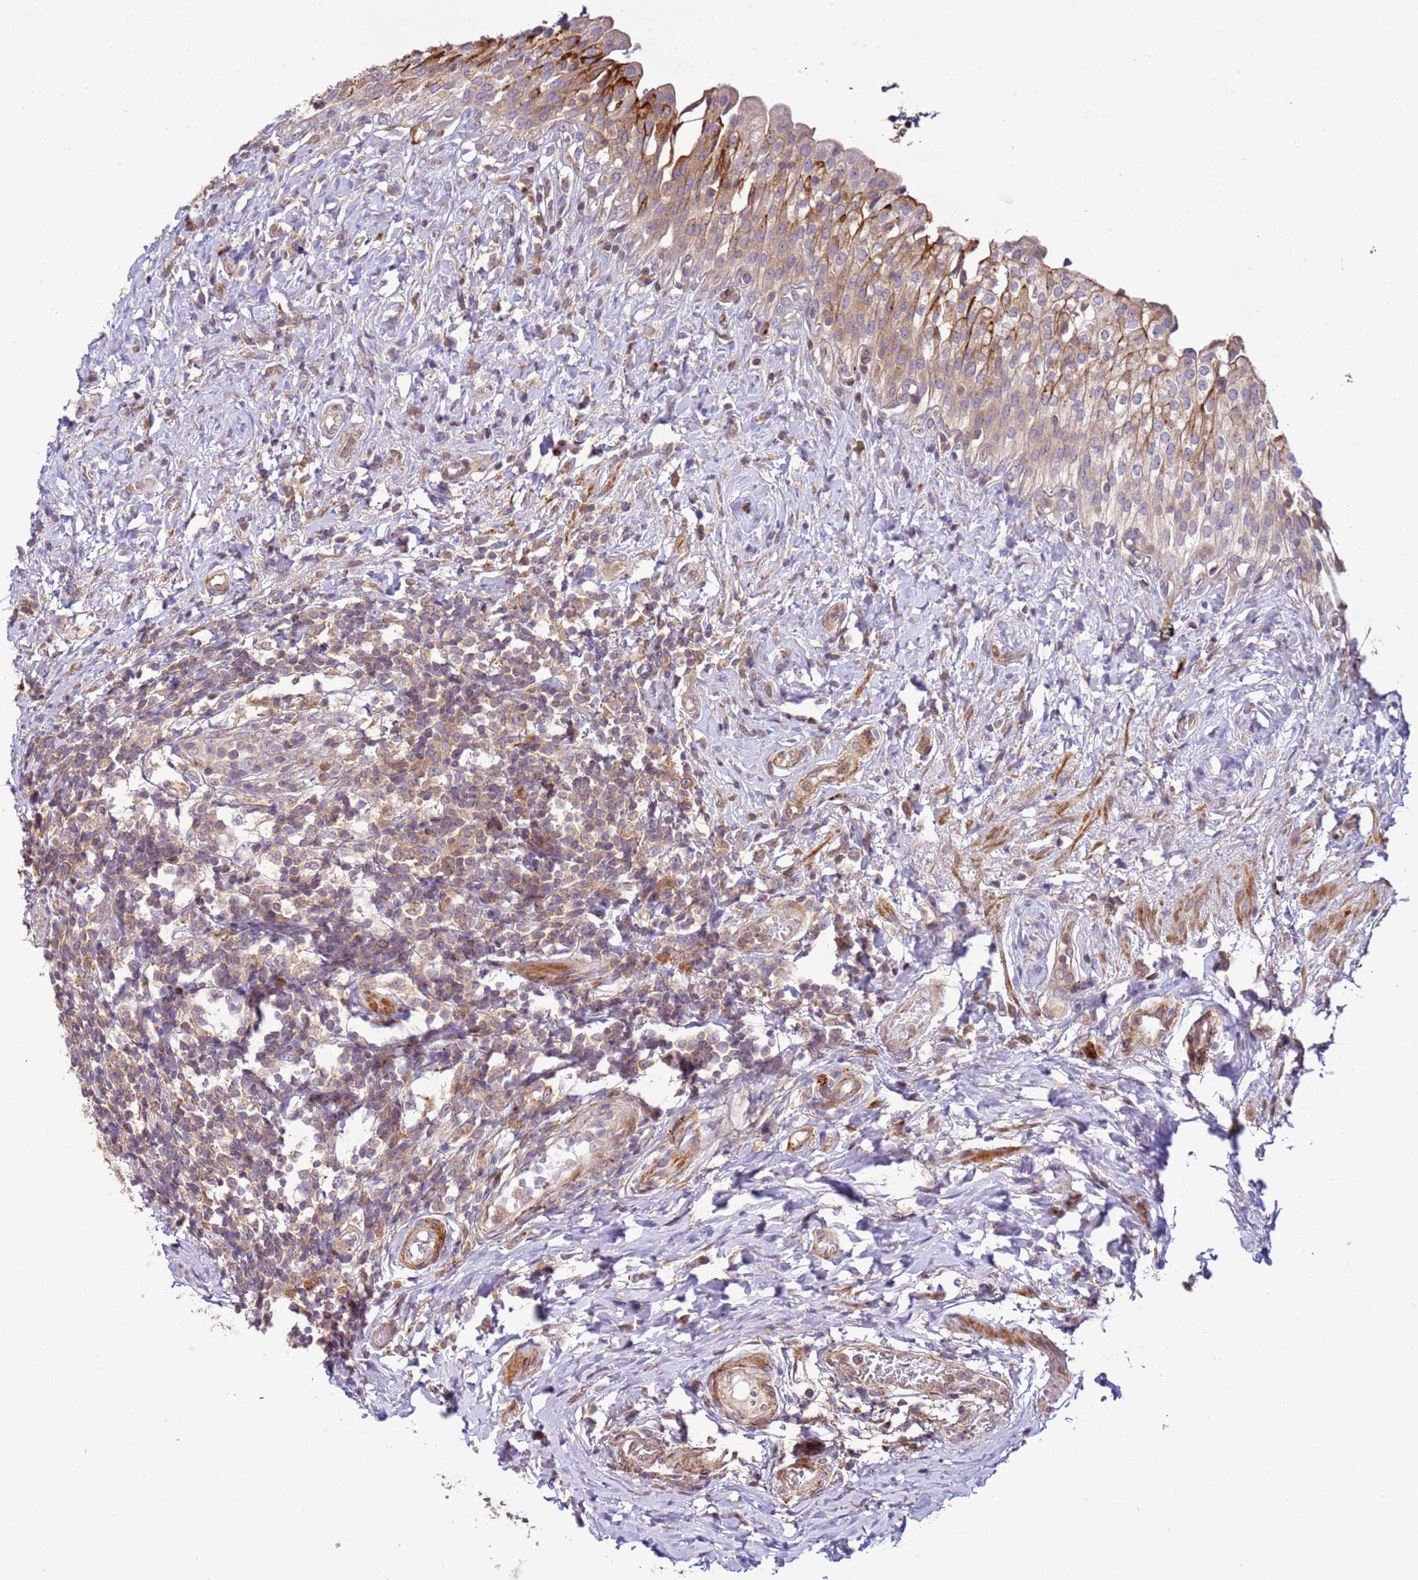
{"staining": {"intensity": "moderate", "quantity": "25%-75%", "location": "cytoplasmic/membranous"}, "tissue": "urinary bladder", "cell_type": "Urothelial cells", "image_type": "normal", "snomed": [{"axis": "morphology", "description": "Normal tissue, NOS"}, {"axis": "morphology", "description": "Inflammation, NOS"}, {"axis": "topography", "description": "Urinary bladder"}], "caption": "DAB immunohistochemical staining of unremarkable human urinary bladder exhibits moderate cytoplasmic/membranous protein staining in approximately 25%-75% of urothelial cells. (DAB (3,3'-diaminobenzidine) IHC with brightfield microscopy, high magnification).", "gene": "ZNF624", "patient": {"sex": "male", "age": 64}}